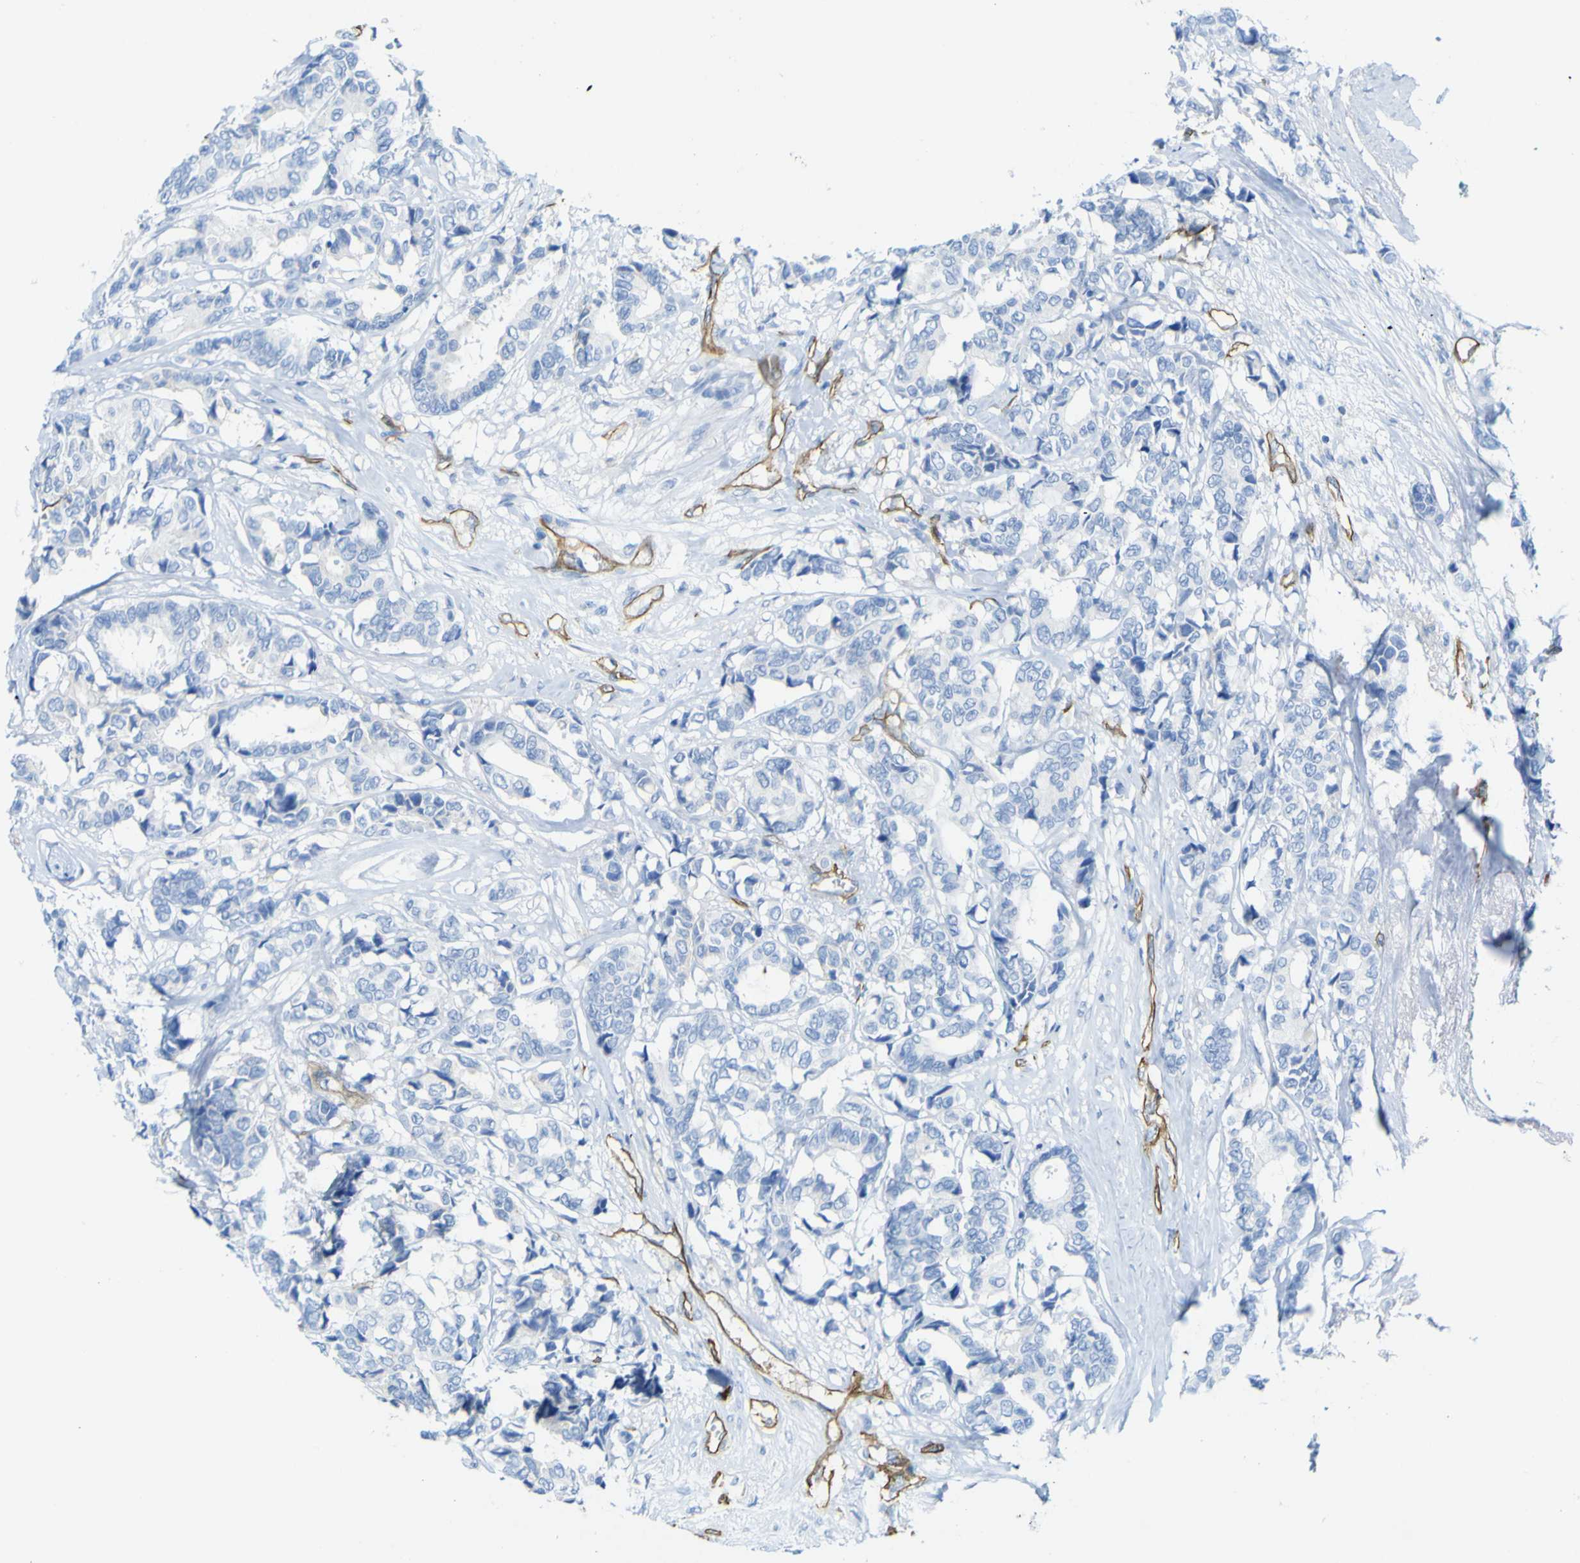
{"staining": {"intensity": "negative", "quantity": "none", "location": "none"}, "tissue": "breast cancer", "cell_type": "Tumor cells", "image_type": "cancer", "snomed": [{"axis": "morphology", "description": "Duct carcinoma"}, {"axis": "topography", "description": "Breast"}], "caption": "This histopathology image is of breast cancer (infiltrating ductal carcinoma) stained with immunohistochemistry (IHC) to label a protein in brown with the nuclei are counter-stained blue. There is no expression in tumor cells. Brightfield microscopy of IHC stained with DAB (3,3'-diaminobenzidine) (brown) and hematoxylin (blue), captured at high magnification.", "gene": "CD93", "patient": {"sex": "female", "age": 87}}